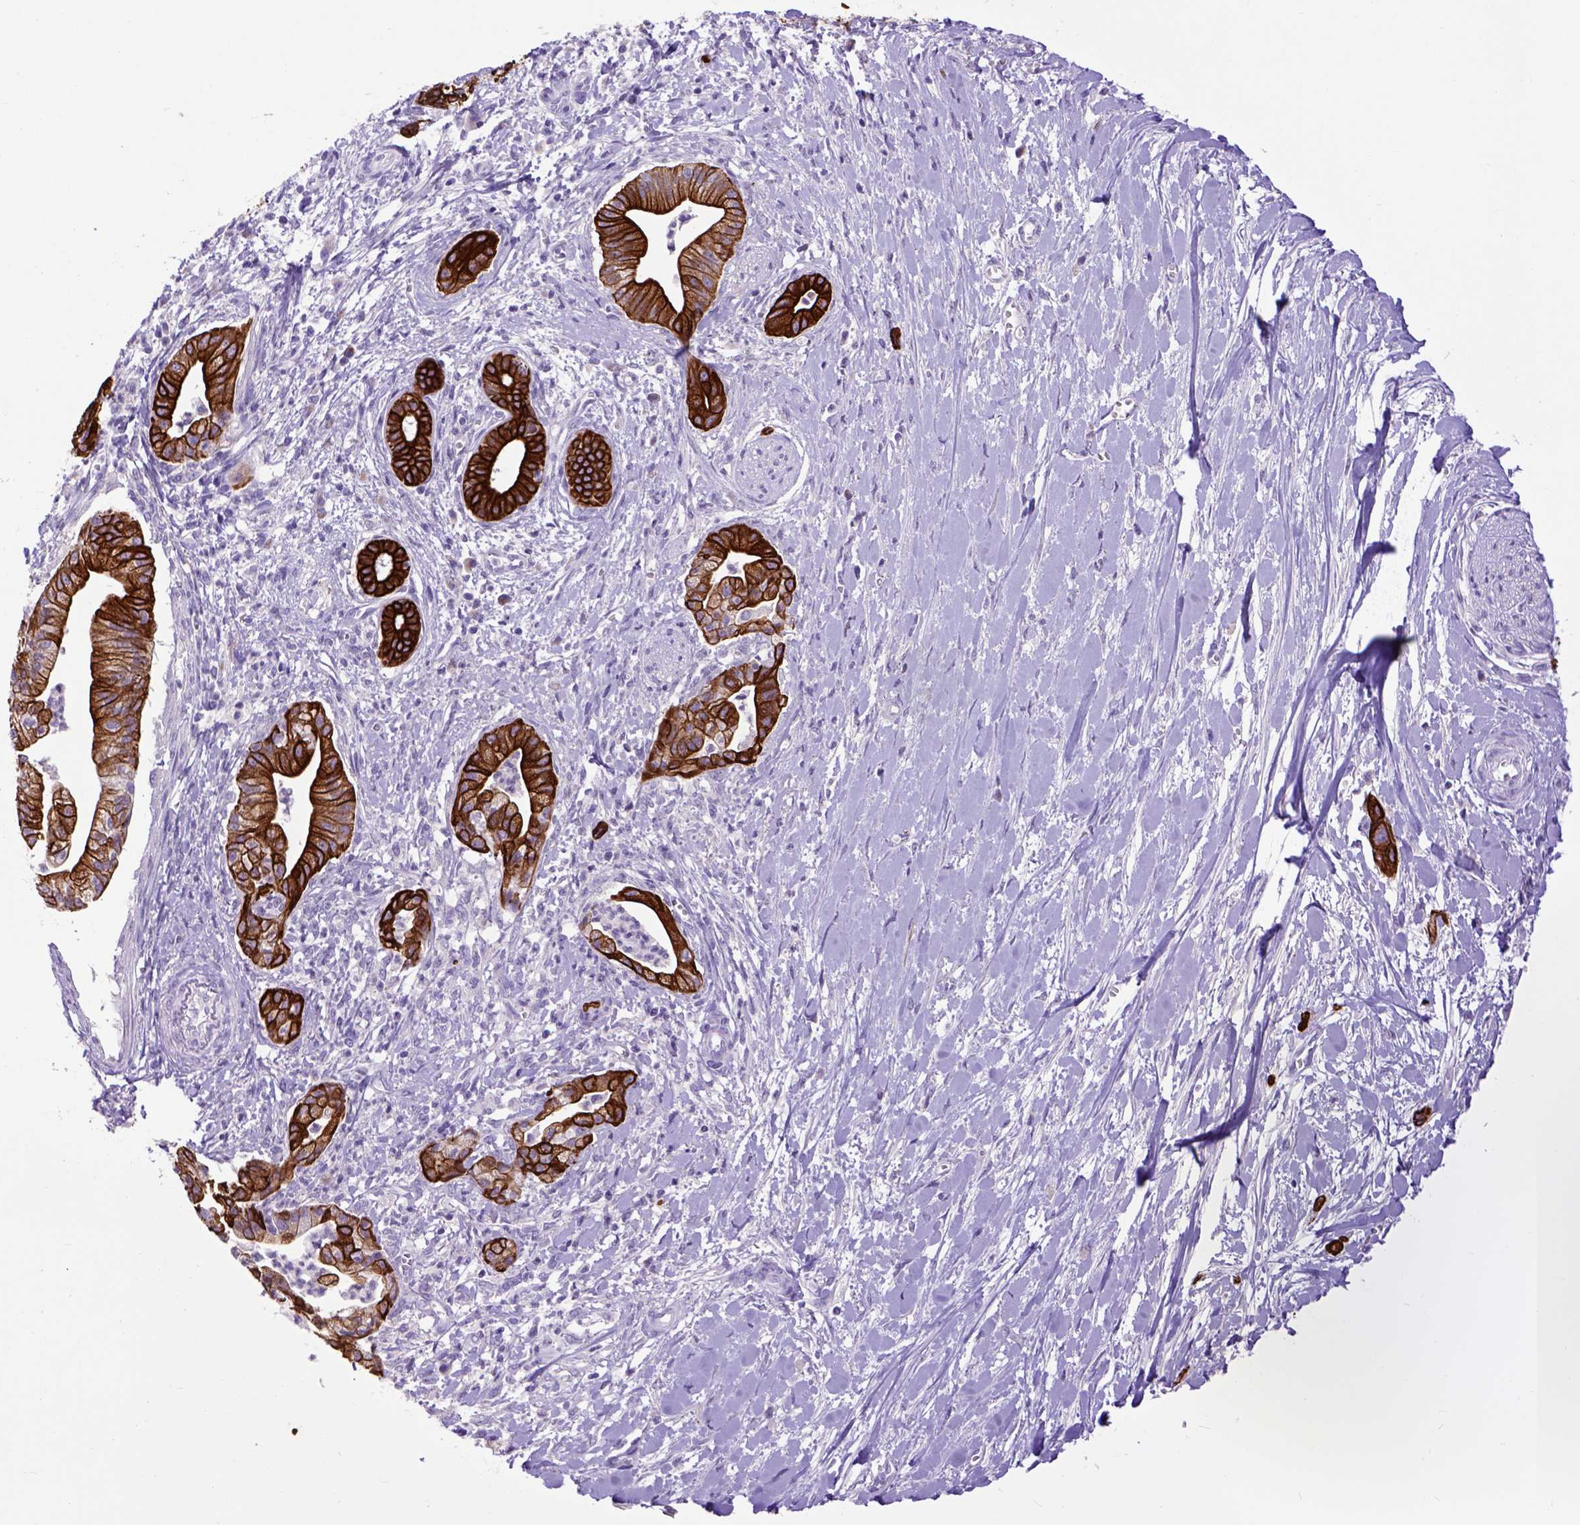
{"staining": {"intensity": "strong", "quantity": ">75%", "location": "cytoplasmic/membranous"}, "tissue": "pancreatic cancer", "cell_type": "Tumor cells", "image_type": "cancer", "snomed": [{"axis": "morphology", "description": "Normal tissue, NOS"}, {"axis": "morphology", "description": "Adenocarcinoma, NOS"}, {"axis": "topography", "description": "Lymph node"}, {"axis": "topography", "description": "Pancreas"}], "caption": "This is an image of immunohistochemistry (IHC) staining of adenocarcinoma (pancreatic), which shows strong expression in the cytoplasmic/membranous of tumor cells.", "gene": "RAB25", "patient": {"sex": "female", "age": 58}}